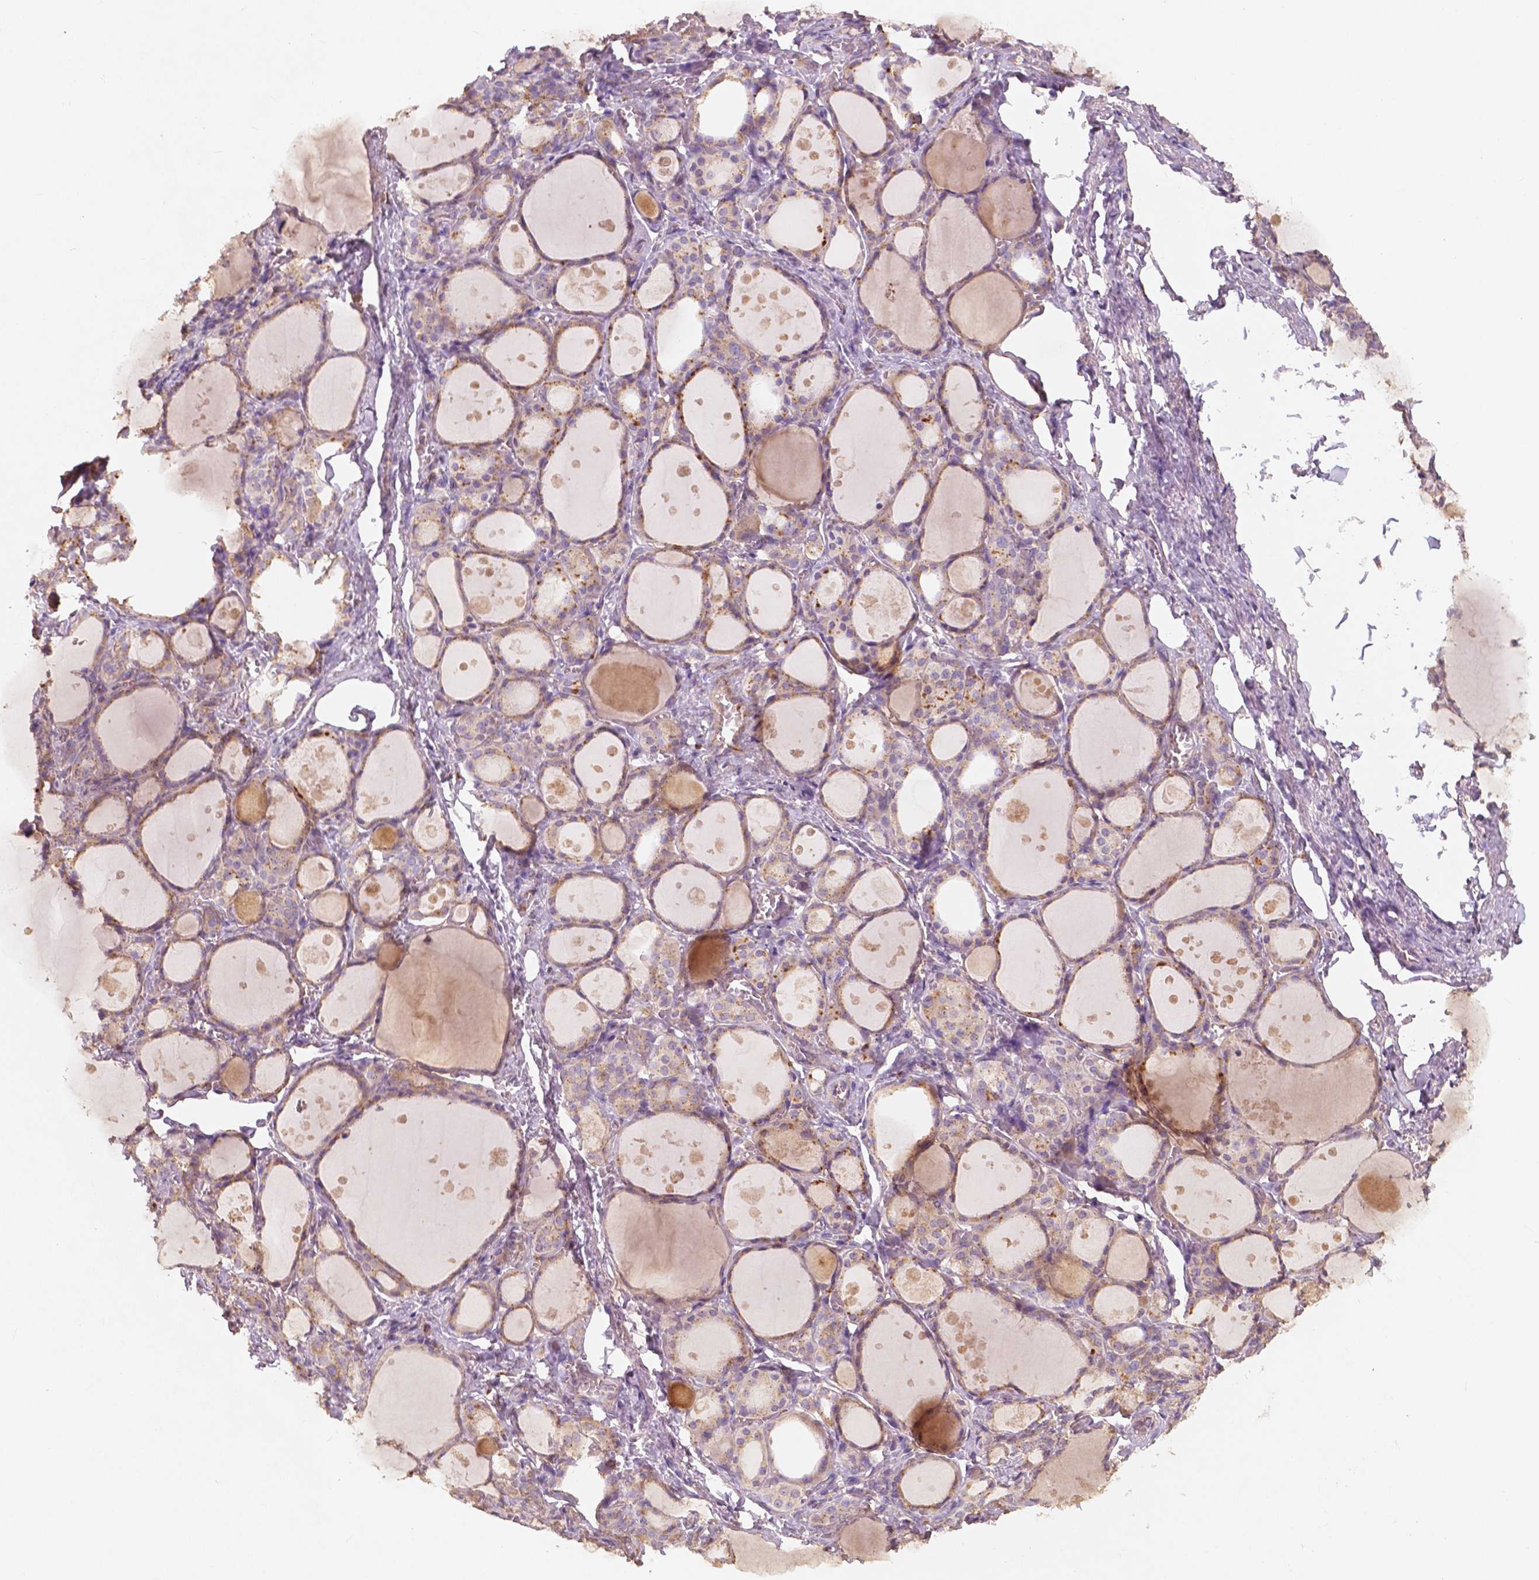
{"staining": {"intensity": "moderate", "quantity": ">75%", "location": "cytoplasmic/membranous"}, "tissue": "thyroid gland", "cell_type": "Glandular cells", "image_type": "normal", "snomed": [{"axis": "morphology", "description": "Normal tissue, NOS"}, {"axis": "topography", "description": "Thyroid gland"}], "caption": "A high-resolution image shows immunohistochemistry (IHC) staining of normal thyroid gland, which demonstrates moderate cytoplasmic/membranous staining in about >75% of glandular cells.", "gene": "CHPT1", "patient": {"sex": "male", "age": 68}}